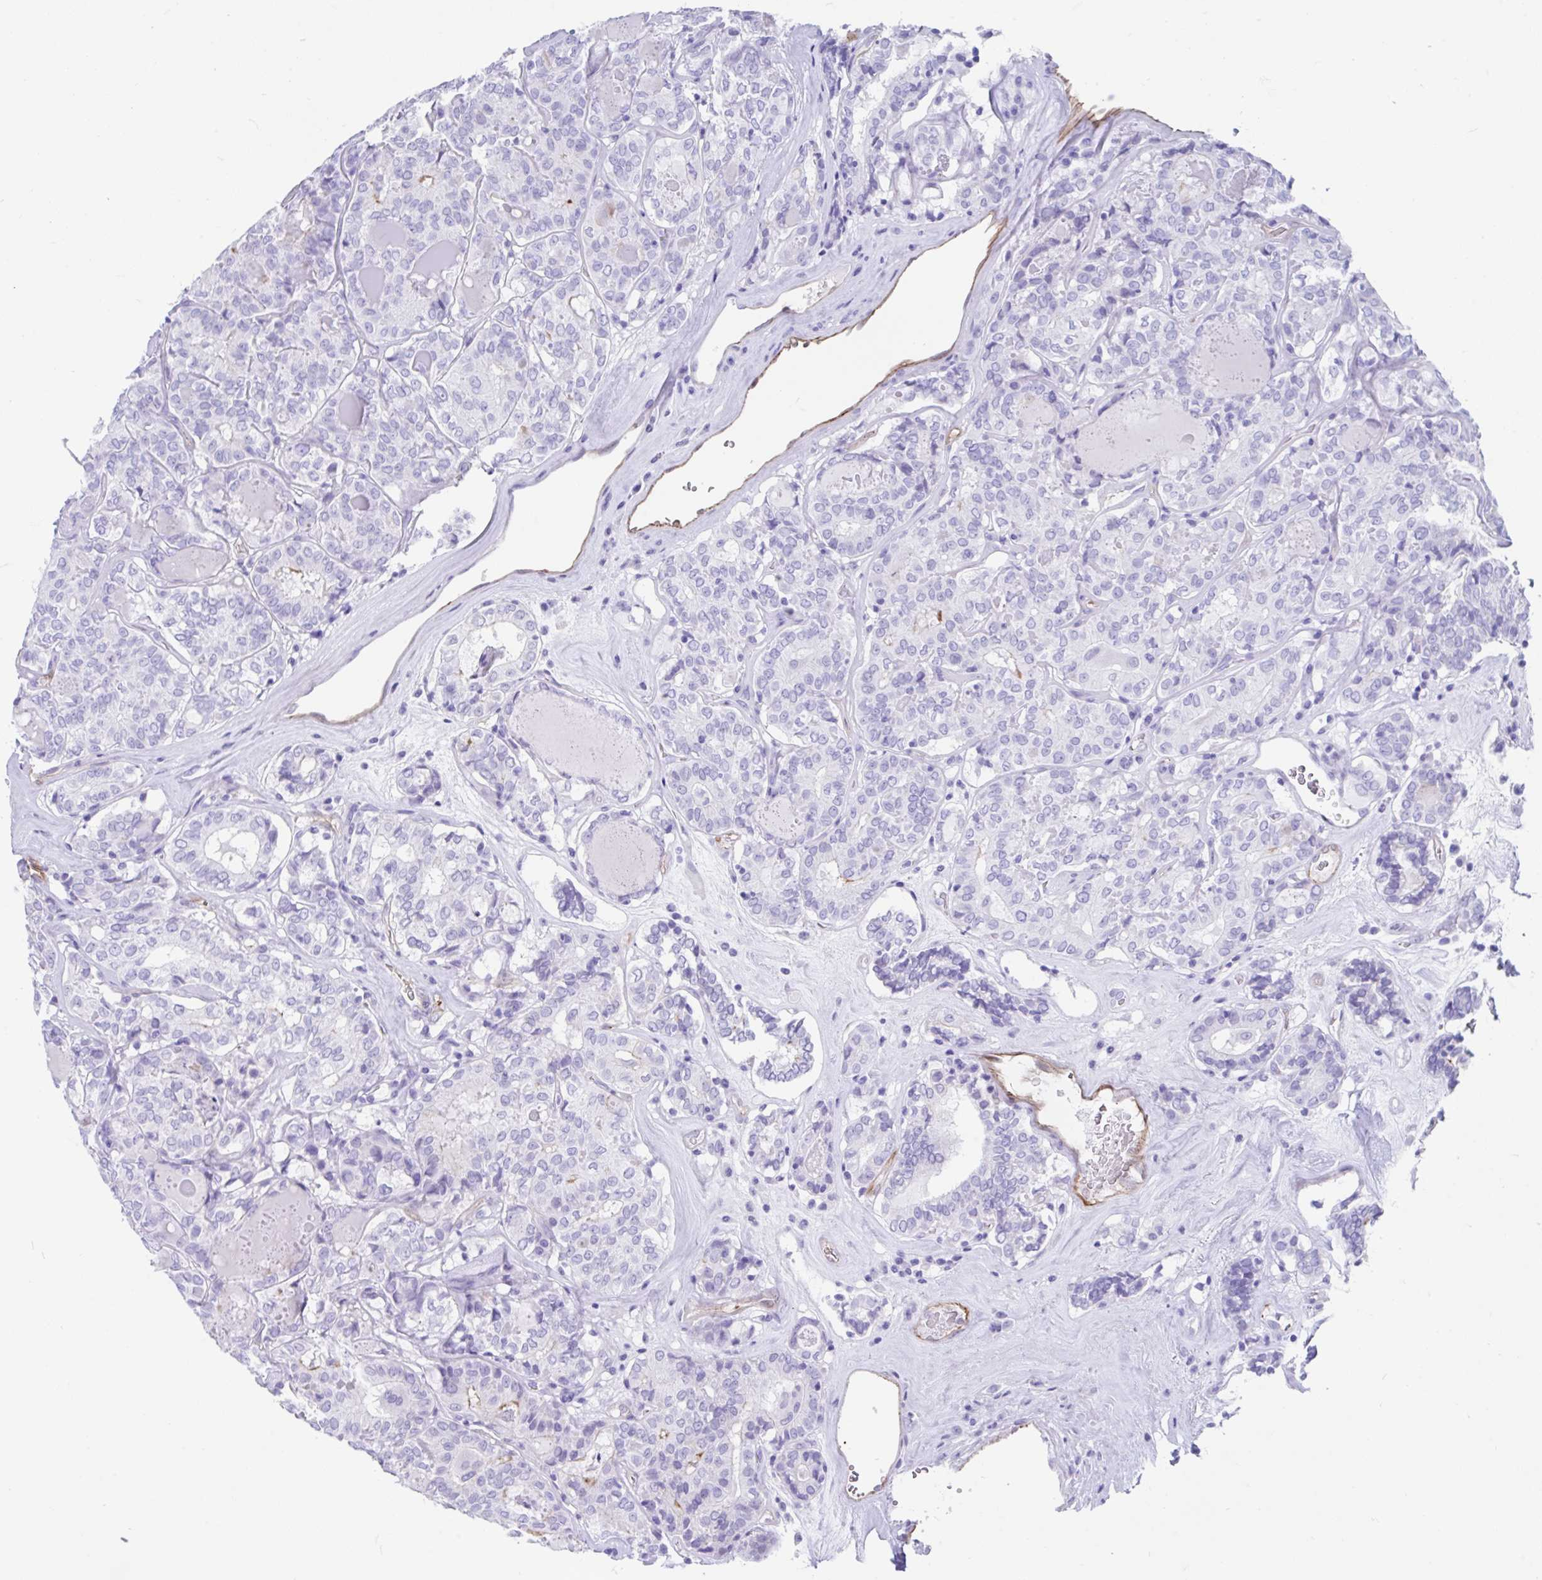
{"staining": {"intensity": "negative", "quantity": "none", "location": "none"}, "tissue": "thyroid cancer", "cell_type": "Tumor cells", "image_type": "cancer", "snomed": [{"axis": "morphology", "description": "Papillary adenocarcinoma, NOS"}, {"axis": "topography", "description": "Thyroid gland"}], "caption": "This is an immunohistochemistry (IHC) micrograph of human thyroid cancer (papillary adenocarcinoma). There is no staining in tumor cells.", "gene": "FAM107A", "patient": {"sex": "female", "age": 72}}